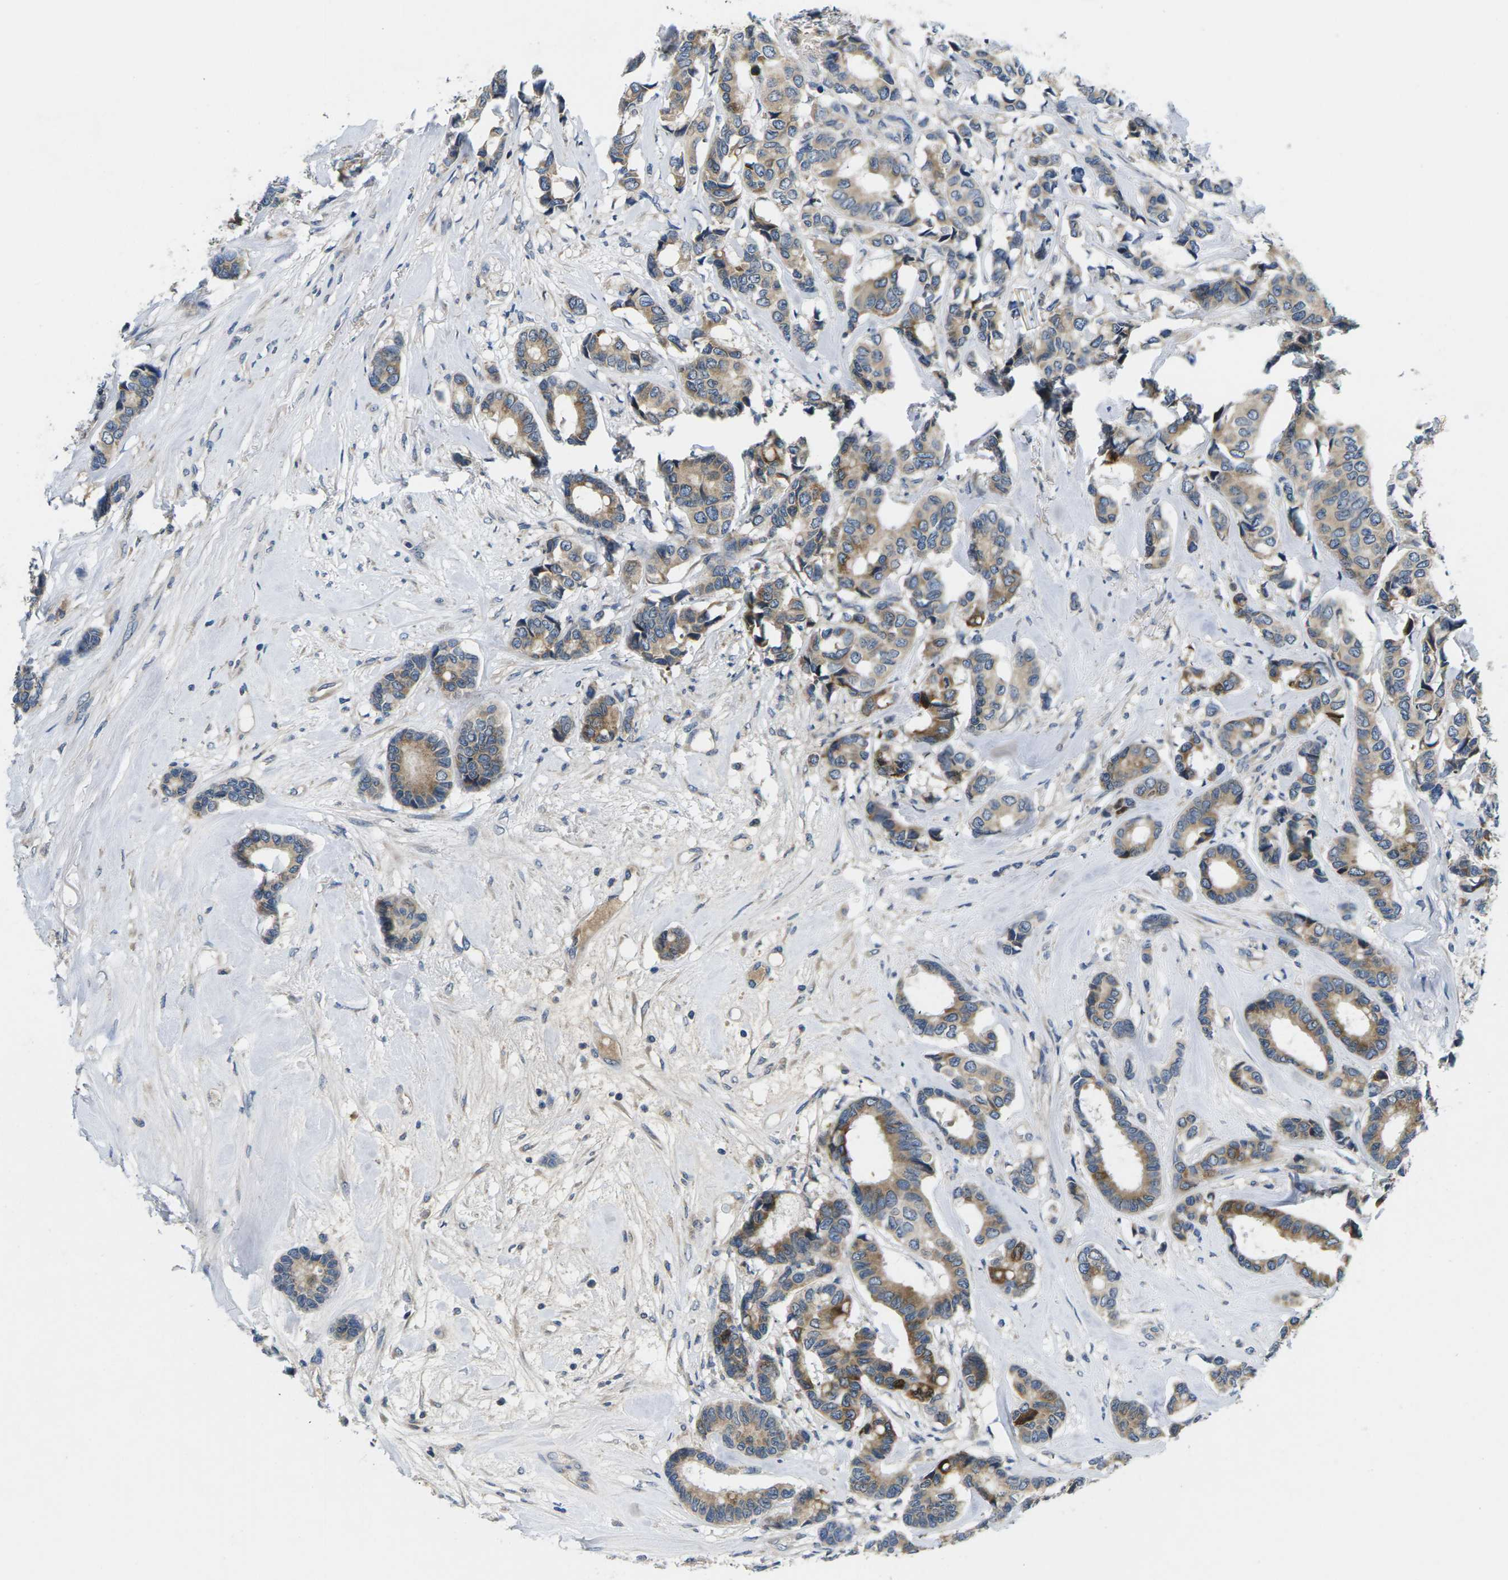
{"staining": {"intensity": "moderate", "quantity": ">75%", "location": "cytoplasmic/membranous"}, "tissue": "breast cancer", "cell_type": "Tumor cells", "image_type": "cancer", "snomed": [{"axis": "morphology", "description": "Duct carcinoma"}, {"axis": "topography", "description": "Breast"}], "caption": "About >75% of tumor cells in intraductal carcinoma (breast) display moderate cytoplasmic/membranous protein expression as visualized by brown immunohistochemical staining.", "gene": "ERGIC3", "patient": {"sex": "female", "age": 87}}